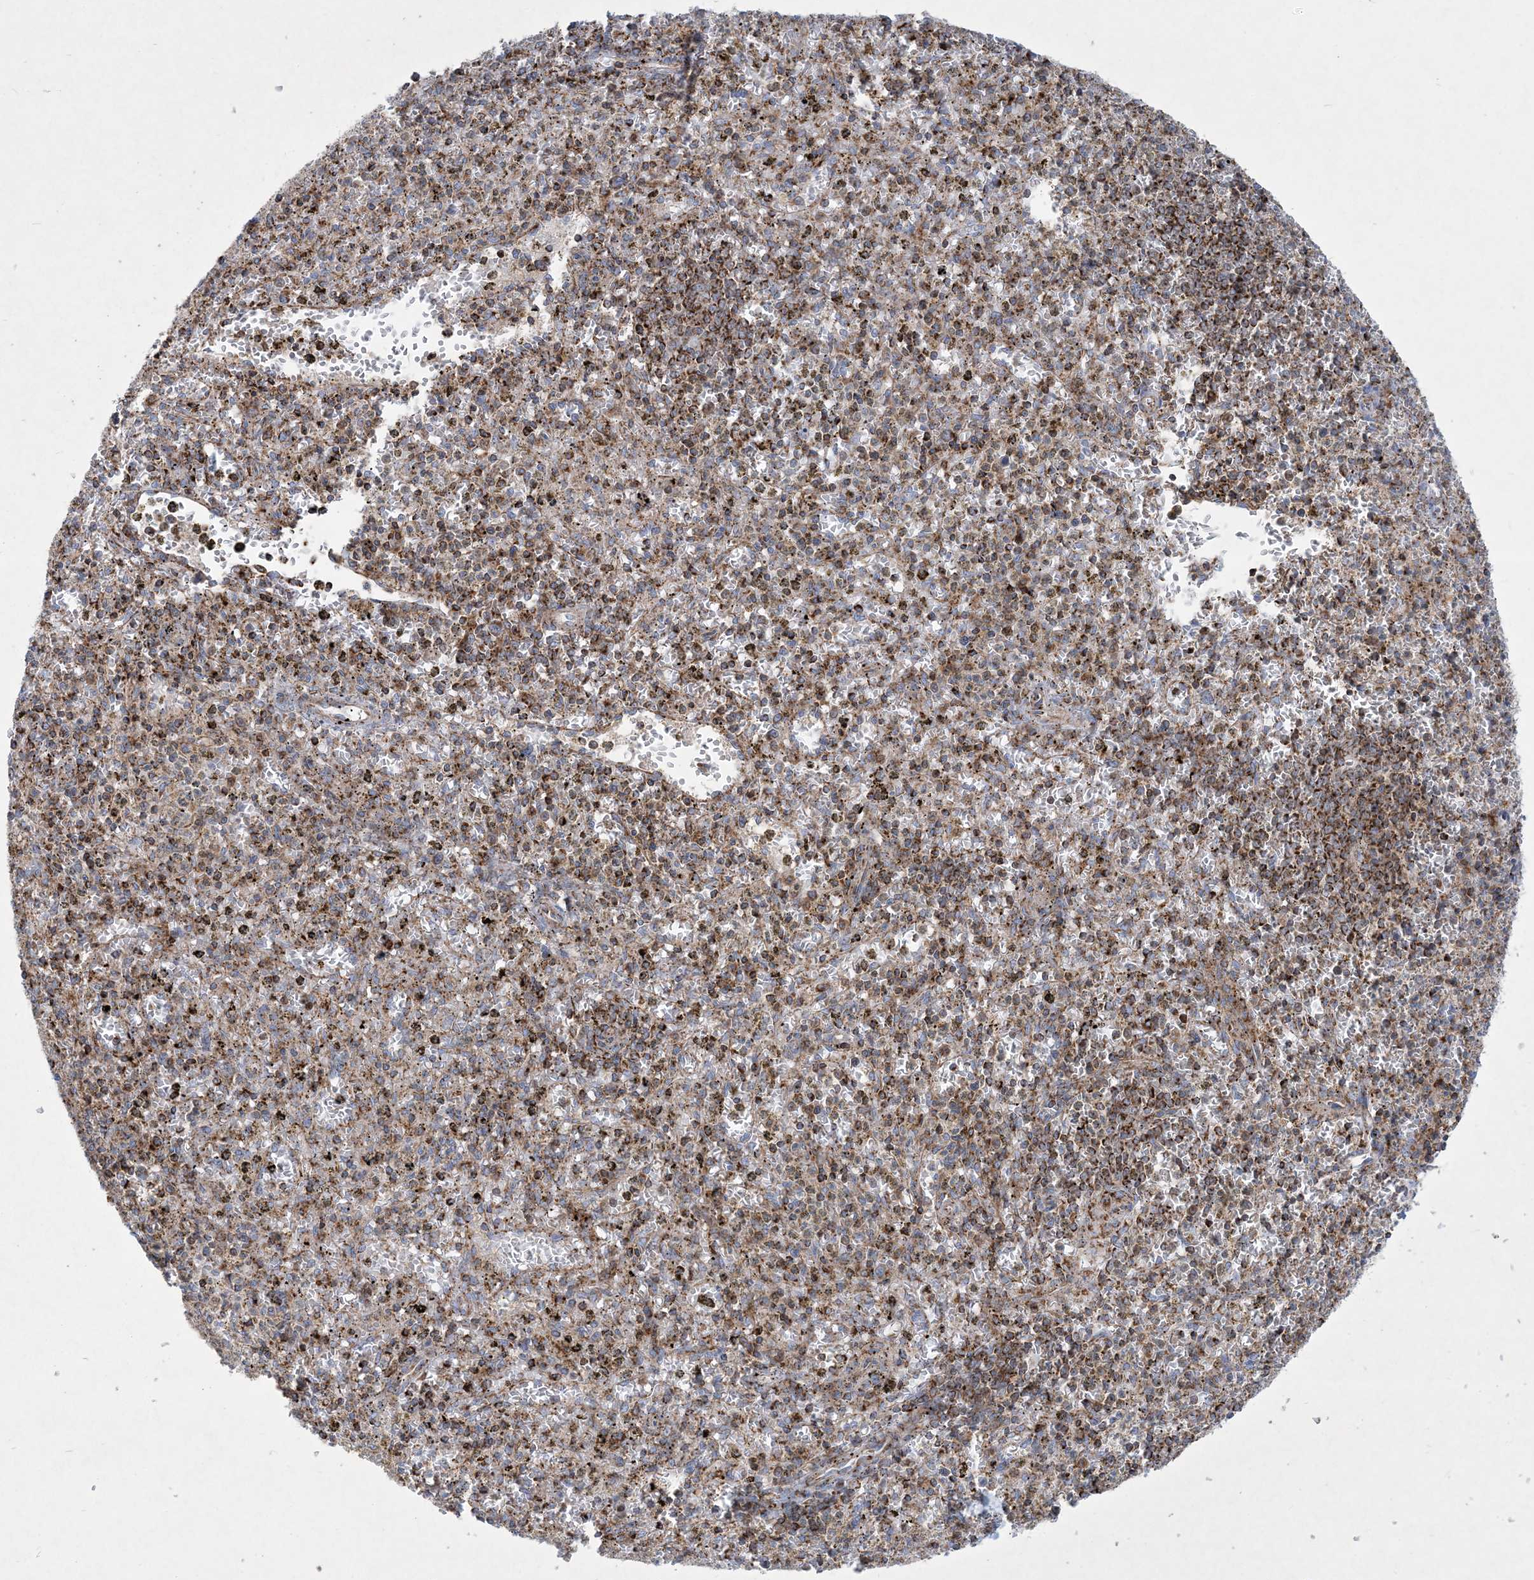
{"staining": {"intensity": "moderate", "quantity": ">75%", "location": "cytoplasmic/membranous"}, "tissue": "spleen", "cell_type": "Cells in red pulp", "image_type": "normal", "snomed": [{"axis": "morphology", "description": "Normal tissue, NOS"}, {"axis": "topography", "description": "Spleen"}], "caption": "This image displays normal spleen stained with IHC to label a protein in brown. The cytoplasmic/membranous of cells in red pulp show moderate positivity for the protein. Nuclei are counter-stained blue.", "gene": "BEND4", "patient": {"sex": "male", "age": 72}}